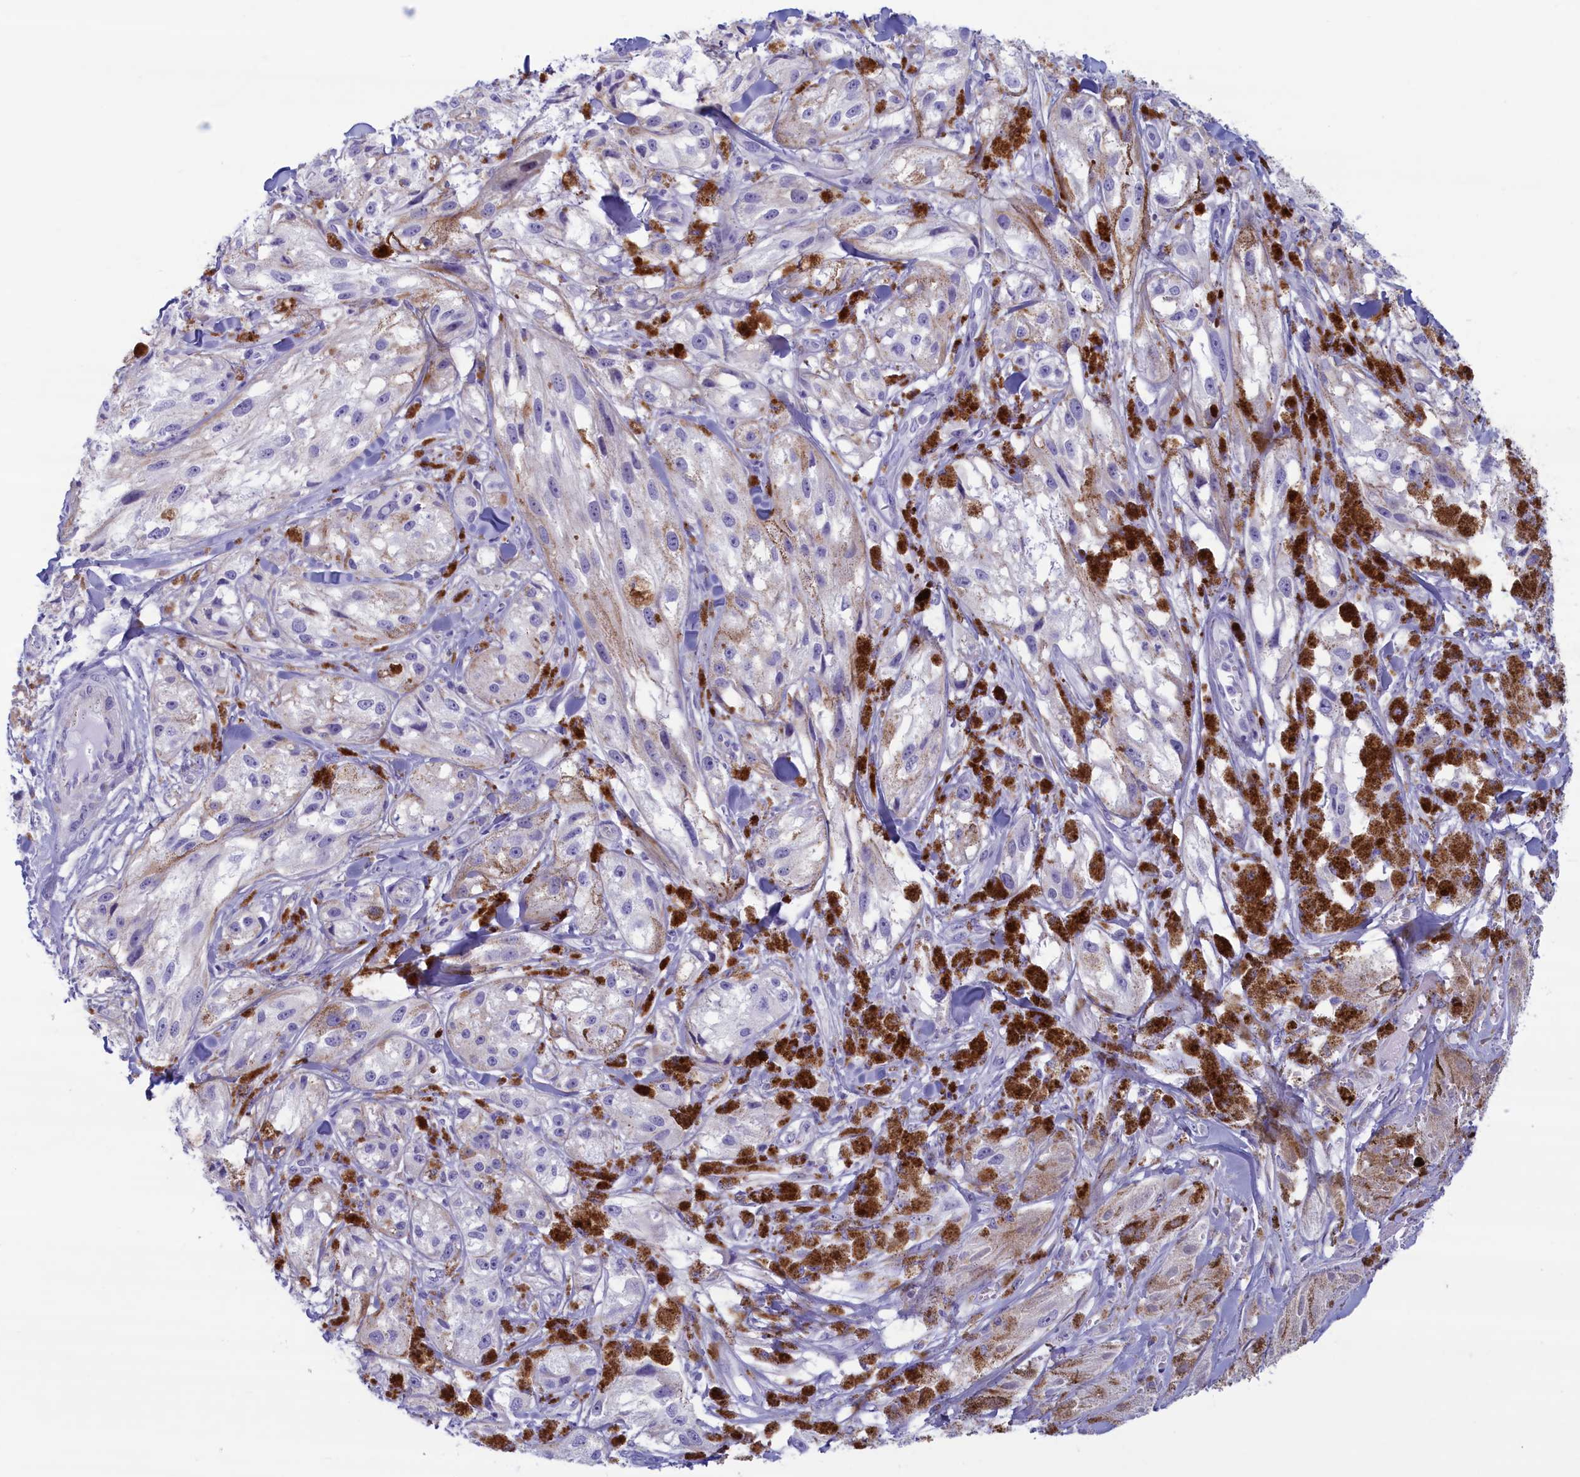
{"staining": {"intensity": "negative", "quantity": "none", "location": "none"}, "tissue": "melanoma", "cell_type": "Tumor cells", "image_type": "cancer", "snomed": [{"axis": "morphology", "description": "Malignant melanoma, NOS"}, {"axis": "topography", "description": "Skin"}], "caption": "Photomicrograph shows no significant protein staining in tumor cells of malignant melanoma.", "gene": "MPV17L2", "patient": {"sex": "male", "age": 88}}